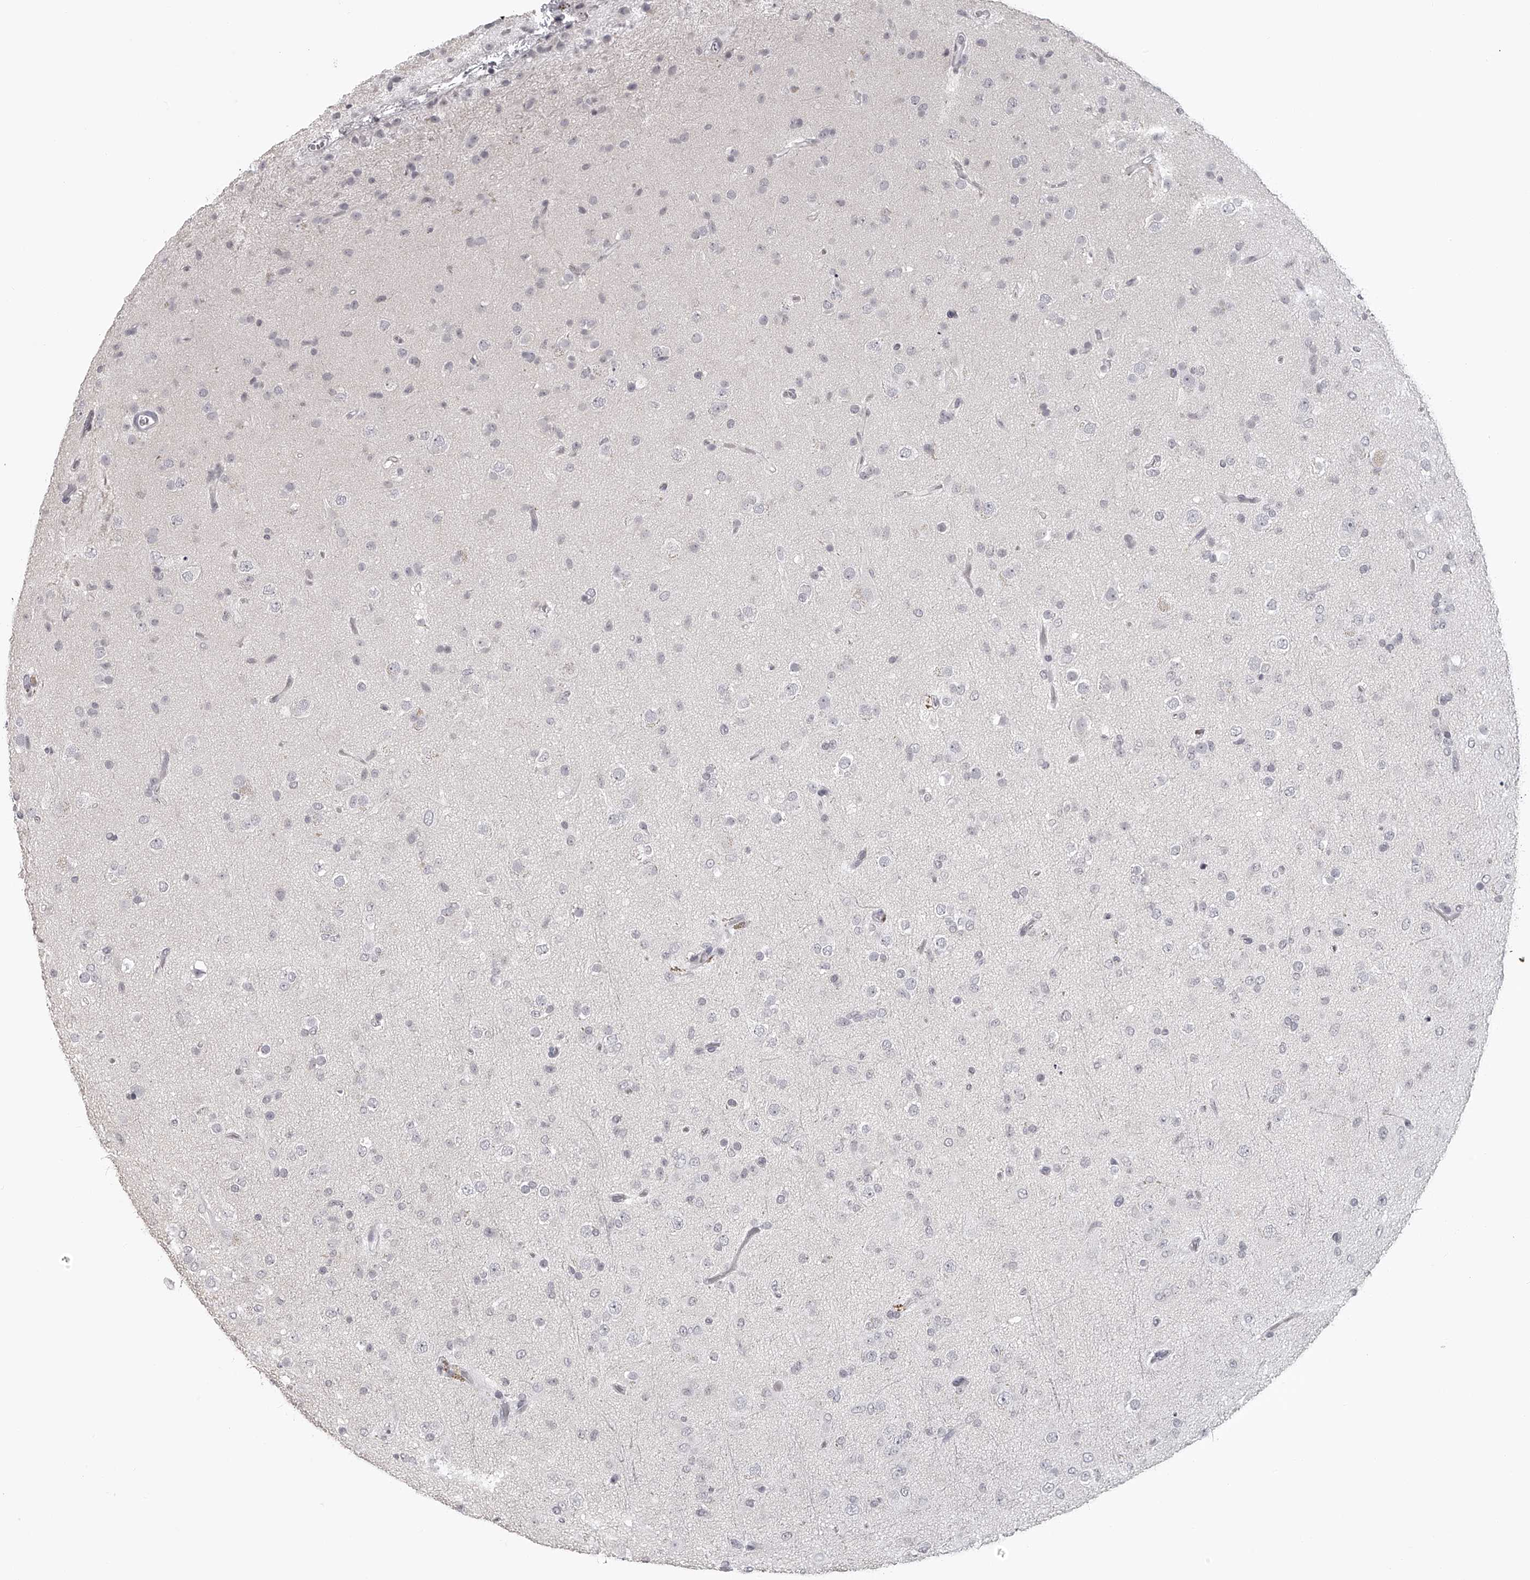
{"staining": {"intensity": "negative", "quantity": "none", "location": "none"}, "tissue": "glioma", "cell_type": "Tumor cells", "image_type": "cancer", "snomed": [{"axis": "morphology", "description": "Glioma, malignant, Low grade"}, {"axis": "topography", "description": "Brain"}], "caption": "There is no significant expression in tumor cells of glioma.", "gene": "SEC11C", "patient": {"sex": "male", "age": 65}}